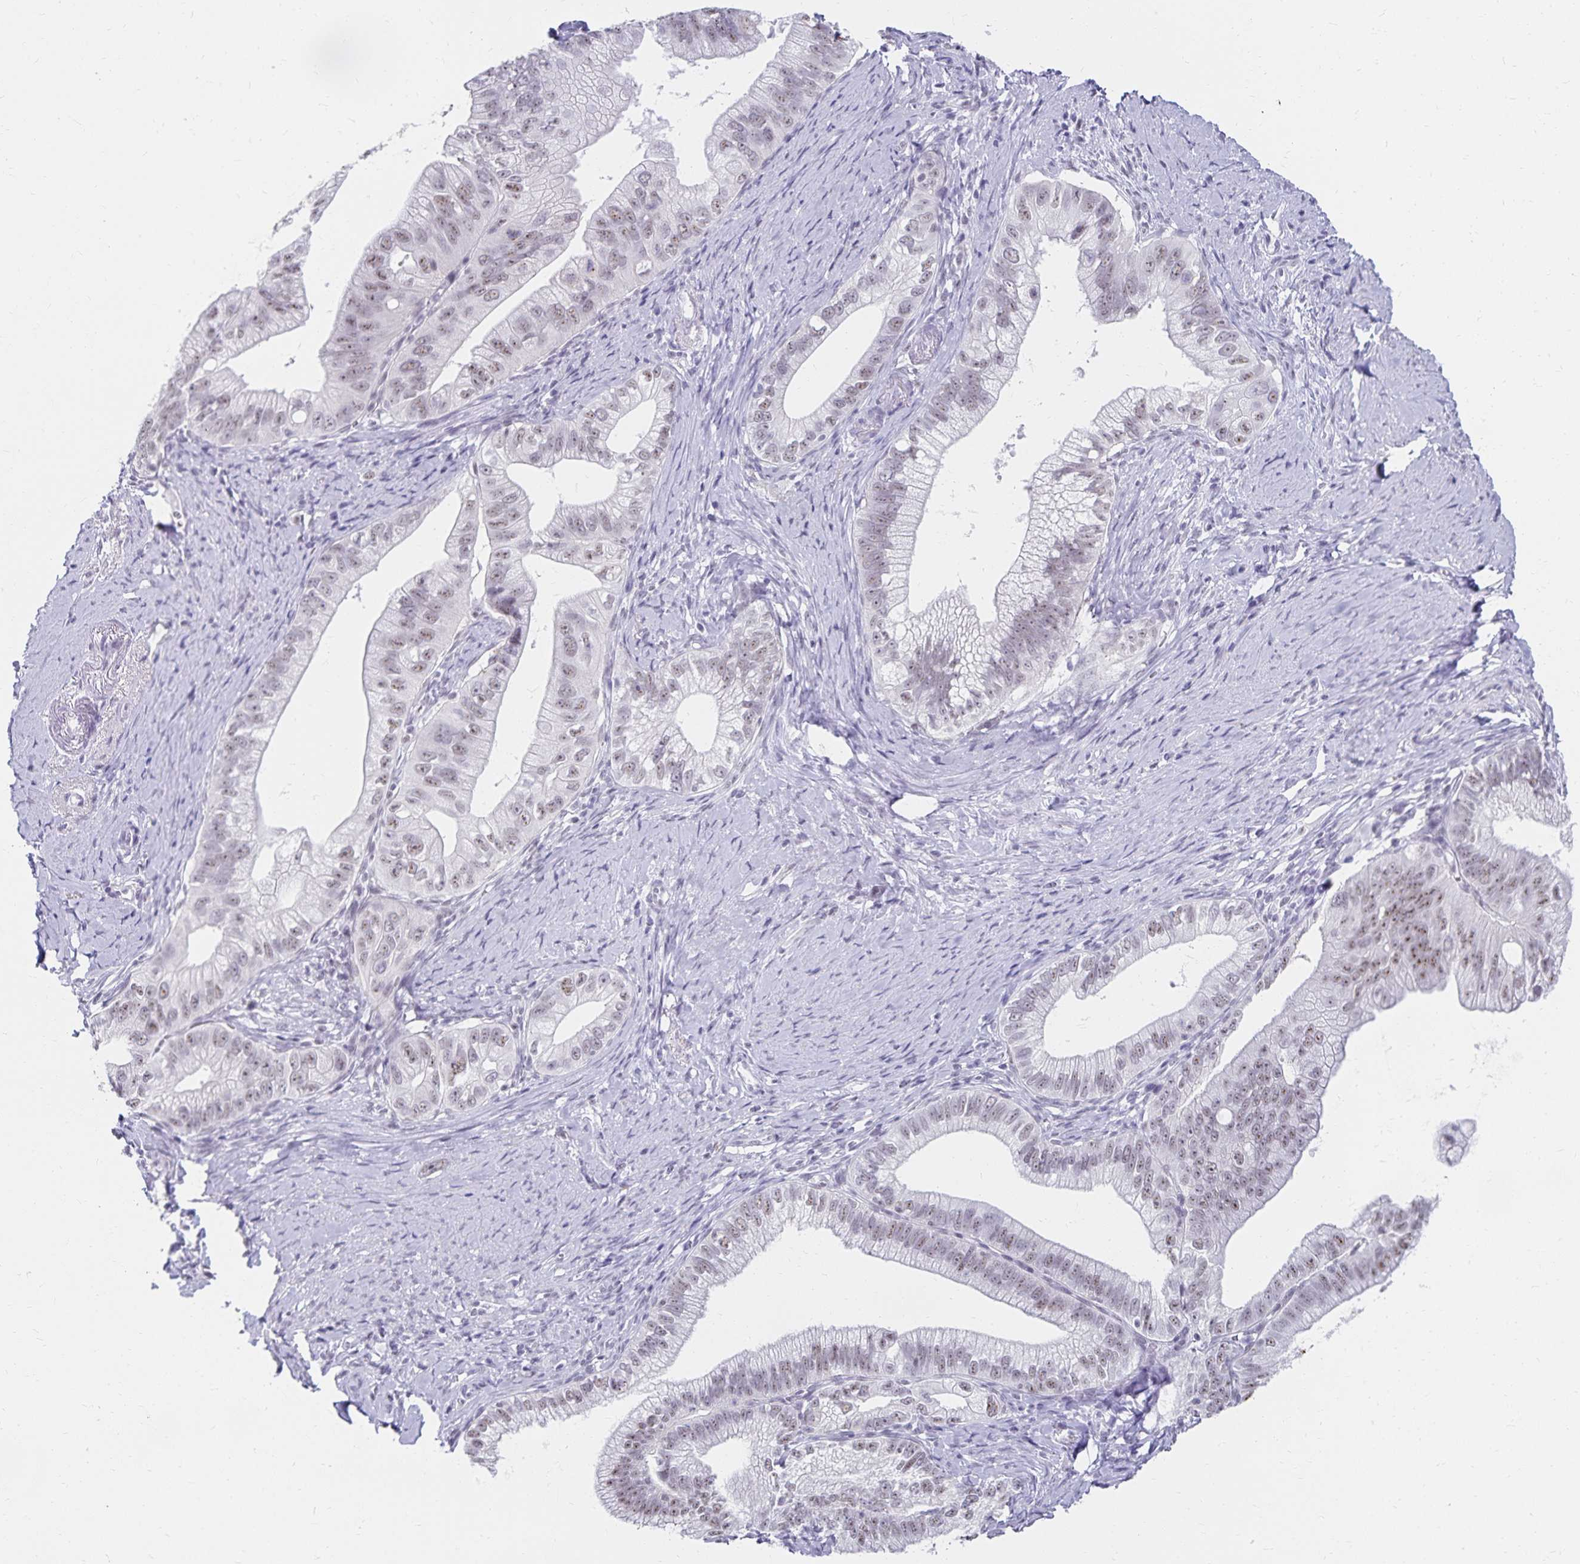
{"staining": {"intensity": "weak", "quantity": ">75%", "location": "nuclear"}, "tissue": "pancreatic cancer", "cell_type": "Tumor cells", "image_type": "cancer", "snomed": [{"axis": "morphology", "description": "Adenocarcinoma, NOS"}, {"axis": "topography", "description": "Pancreas"}], "caption": "DAB immunohistochemical staining of pancreatic cancer (adenocarcinoma) reveals weak nuclear protein staining in approximately >75% of tumor cells.", "gene": "C20orf85", "patient": {"sex": "male", "age": 70}}